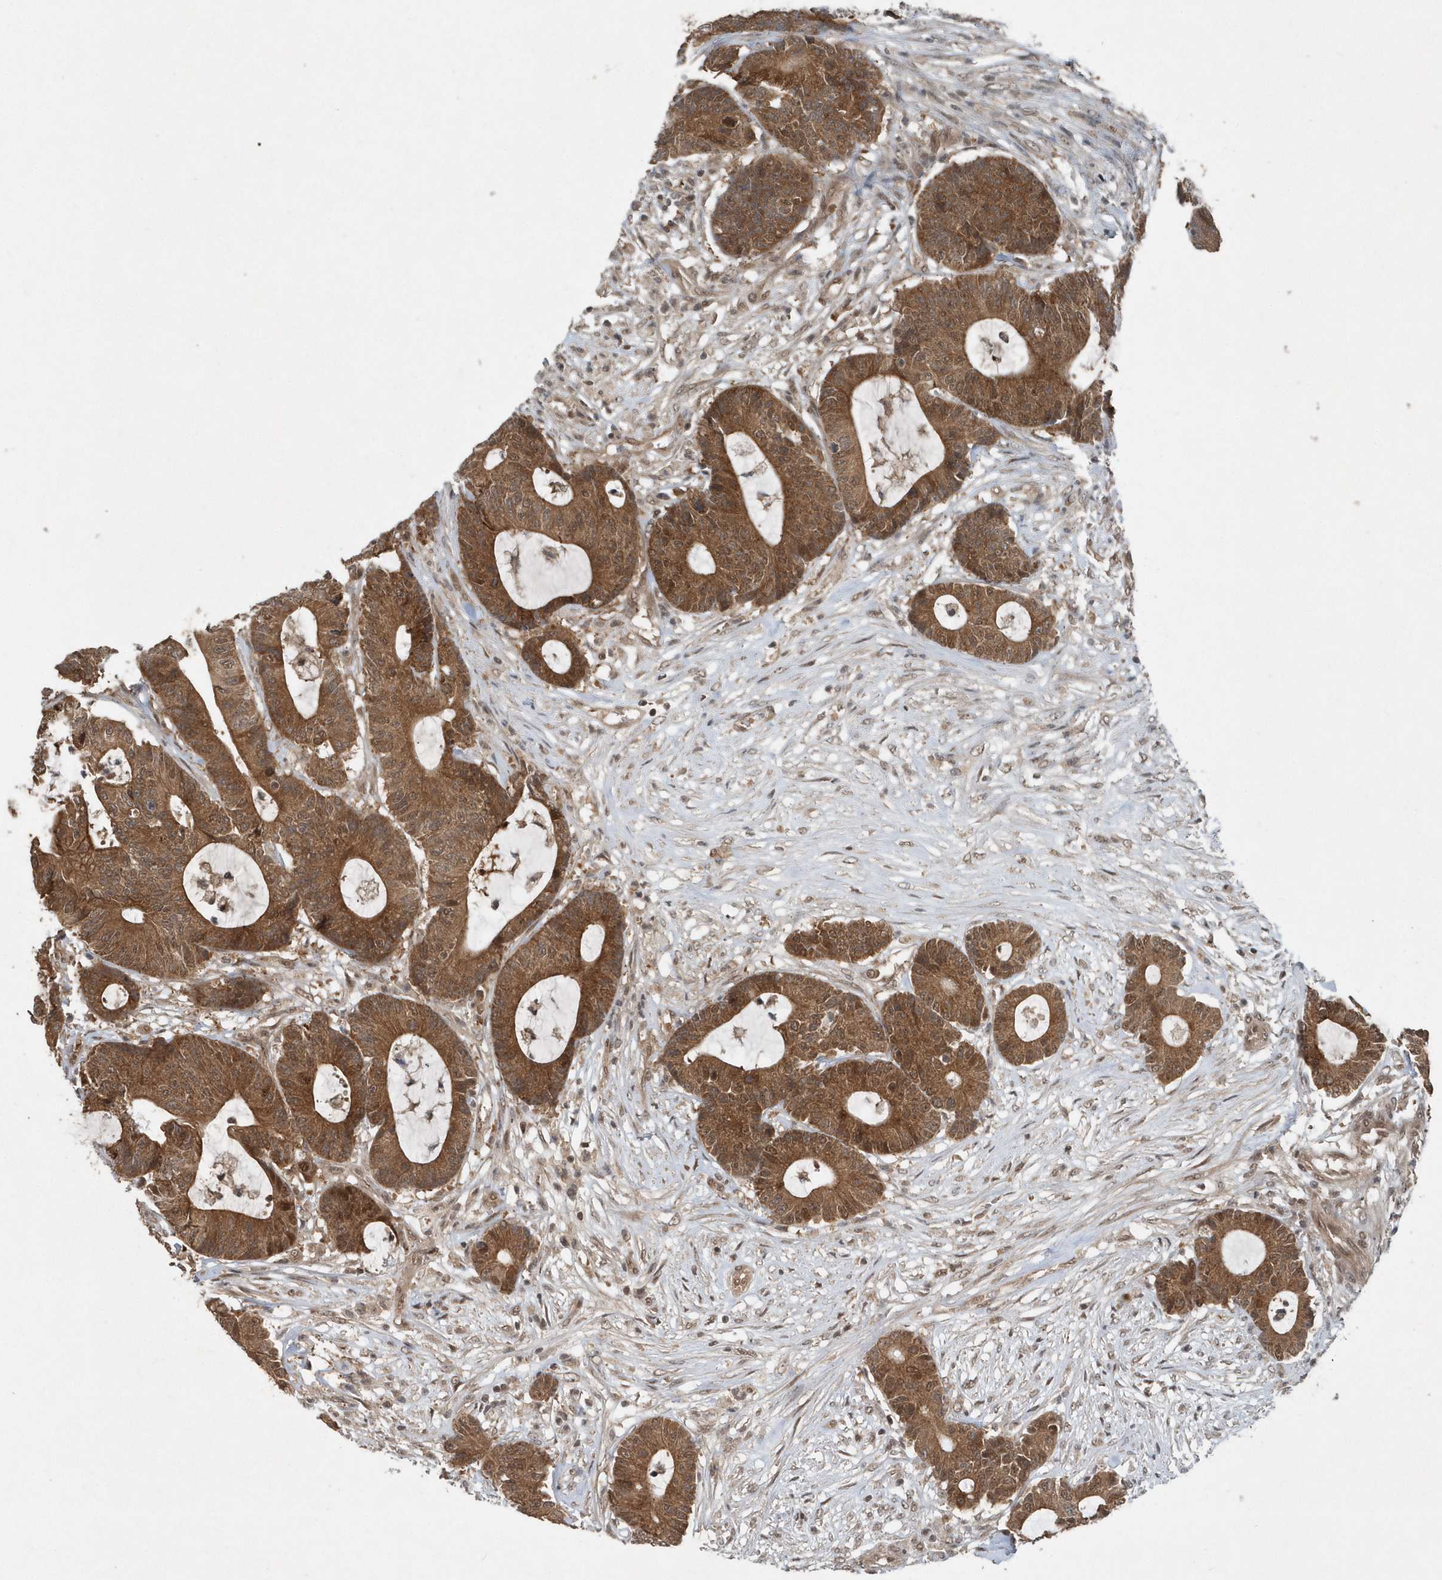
{"staining": {"intensity": "strong", "quantity": ">75%", "location": "cytoplasmic/membranous,nuclear"}, "tissue": "colorectal cancer", "cell_type": "Tumor cells", "image_type": "cancer", "snomed": [{"axis": "morphology", "description": "Adenocarcinoma, NOS"}, {"axis": "topography", "description": "Colon"}], "caption": "This histopathology image demonstrates colorectal cancer (adenocarcinoma) stained with immunohistochemistry to label a protein in brown. The cytoplasmic/membranous and nuclear of tumor cells show strong positivity for the protein. Nuclei are counter-stained blue.", "gene": "QTRT2", "patient": {"sex": "female", "age": 84}}